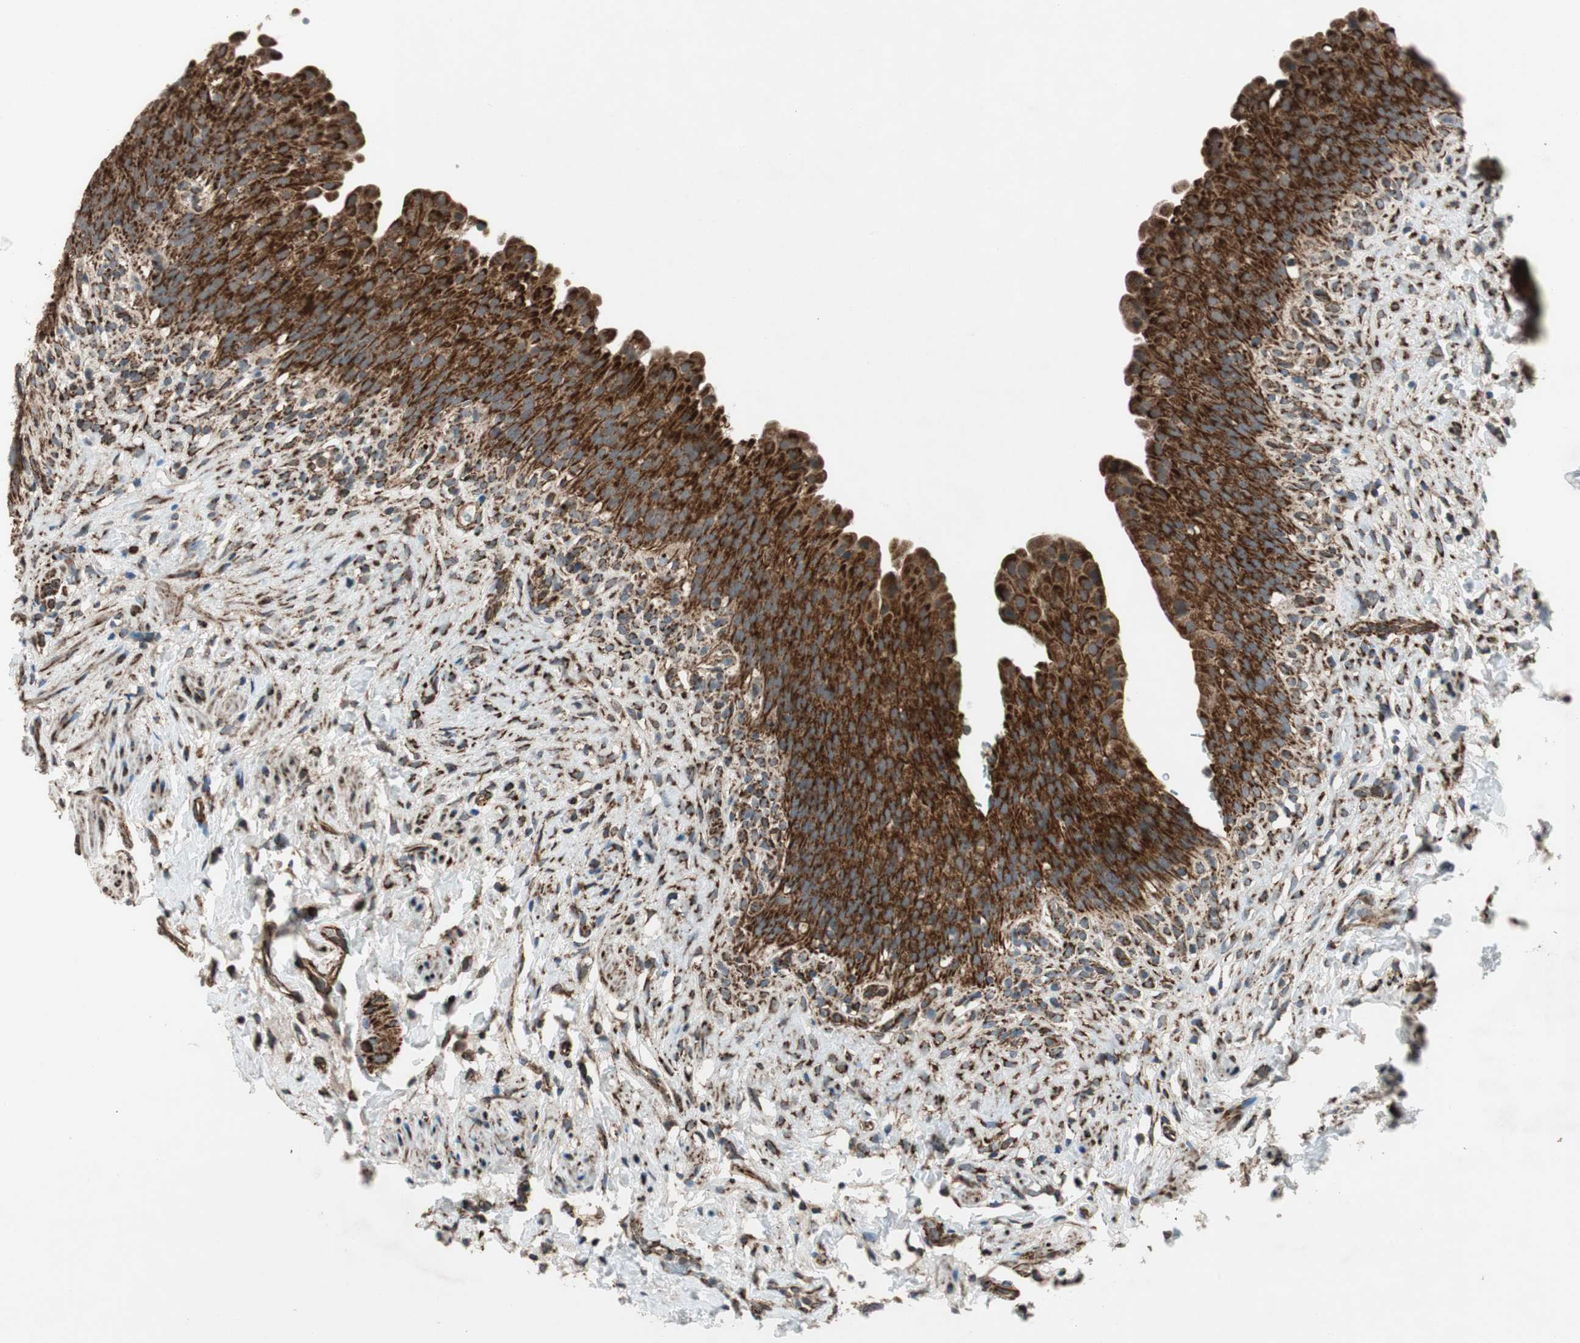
{"staining": {"intensity": "strong", "quantity": ">75%", "location": "cytoplasmic/membranous"}, "tissue": "urinary bladder", "cell_type": "Urothelial cells", "image_type": "normal", "snomed": [{"axis": "morphology", "description": "Normal tissue, NOS"}, {"axis": "topography", "description": "Urinary bladder"}], "caption": "IHC (DAB) staining of unremarkable urinary bladder exhibits strong cytoplasmic/membranous protein positivity in approximately >75% of urothelial cells. (brown staining indicates protein expression, while blue staining denotes nuclei).", "gene": "AKAP1", "patient": {"sex": "female", "age": 79}}